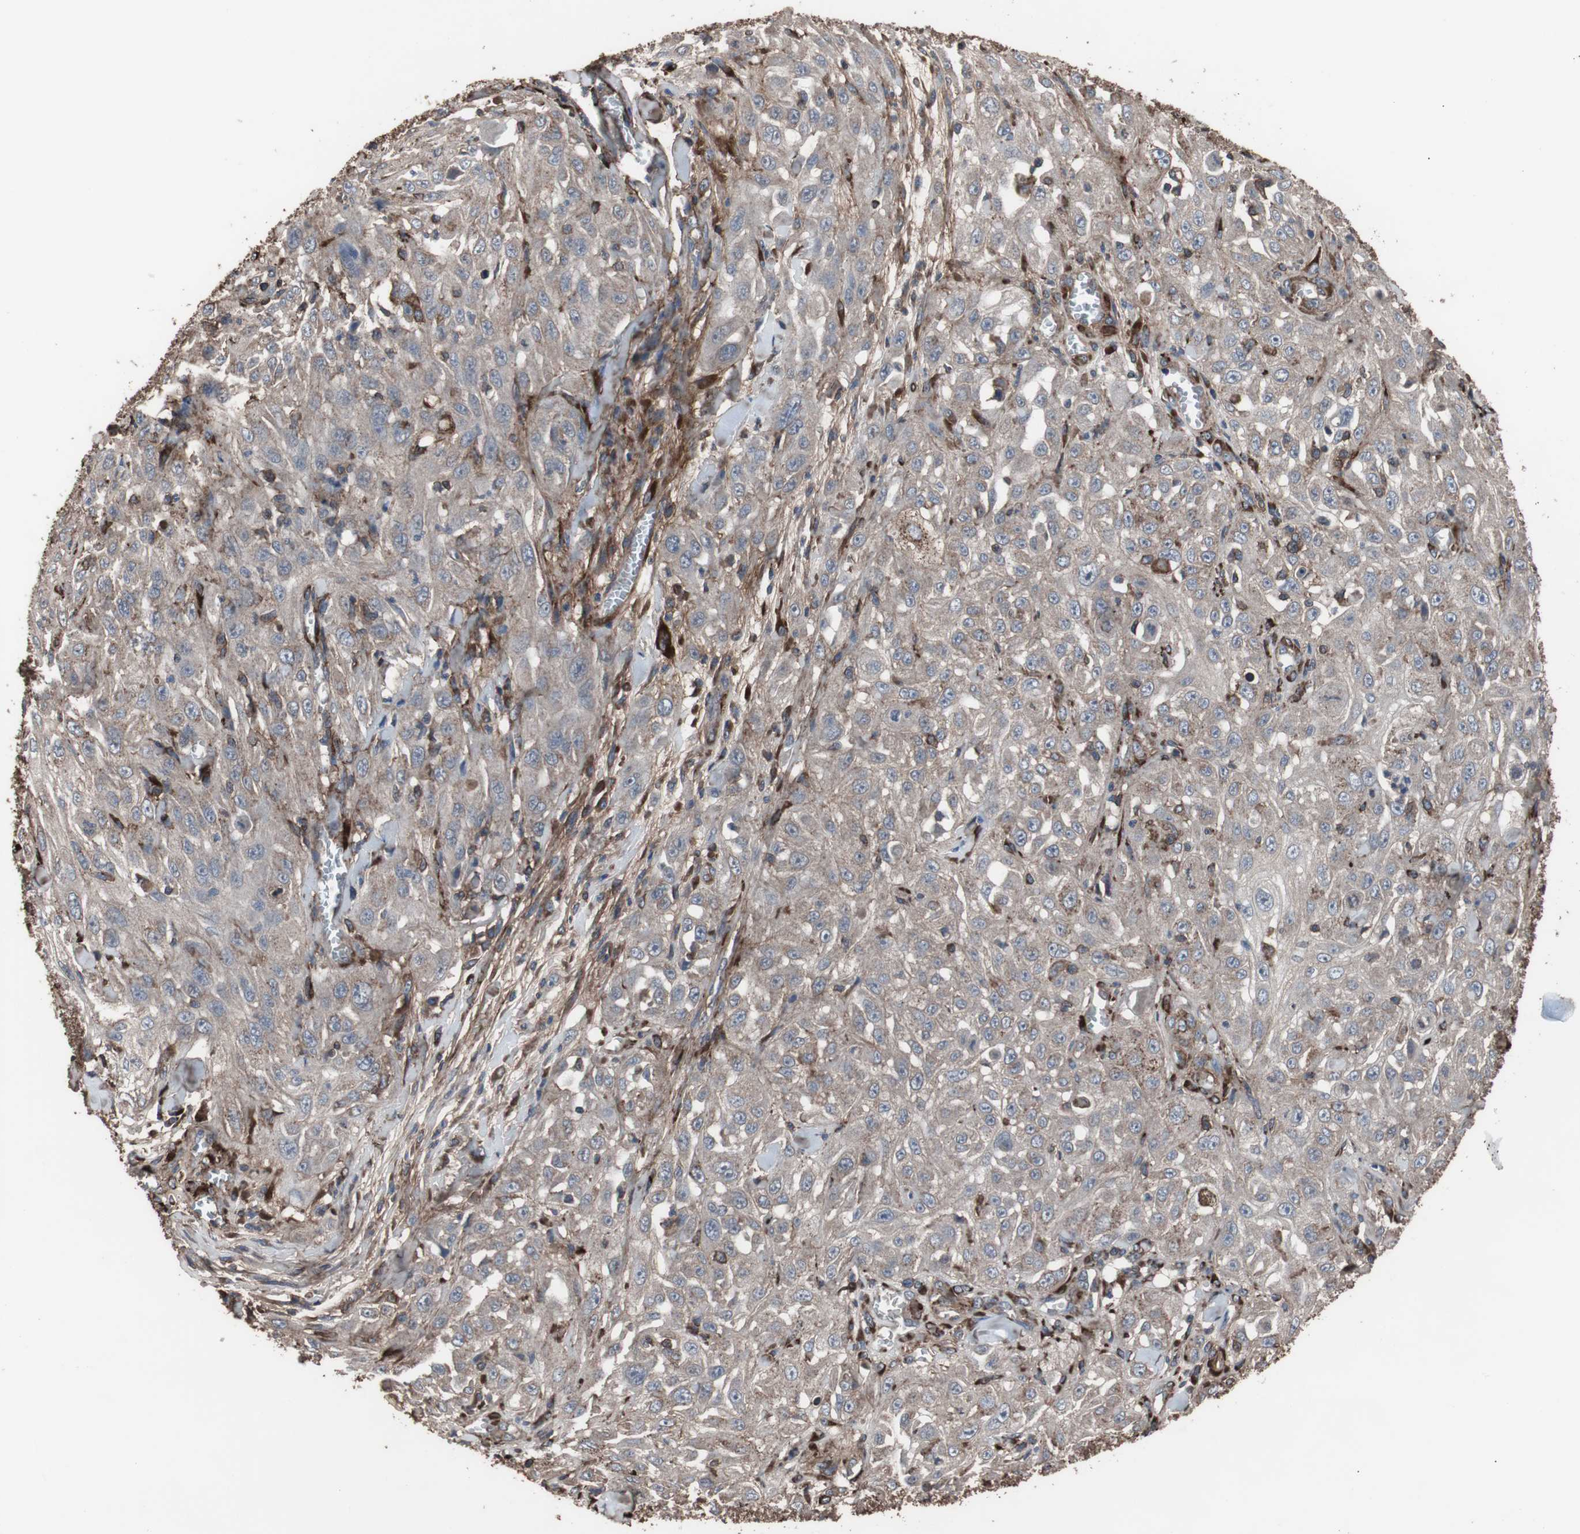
{"staining": {"intensity": "weak", "quantity": ">75%", "location": "cytoplasmic/membranous"}, "tissue": "skin cancer", "cell_type": "Tumor cells", "image_type": "cancer", "snomed": [{"axis": "morphology", "description": "Squamous cell carcinoma, NOS"}, {"axis": "morphology", "description": "Squamous cell carcinoma, metastatic, NOS"}, {"axis": "topography", "description": "Skin"}, {"axis": "topography", "description": "Lymph node"}], "caption": "The immunohistochemical stain shows weak cytoplasmic/membranous expression in tumor cells of skin cancer (squamous cell carcinoma) tissue. (IHC, brightfield microscopy, high magnification).", "gene": "COL6A2", "patient": {"sex": "male", "age": 75}}